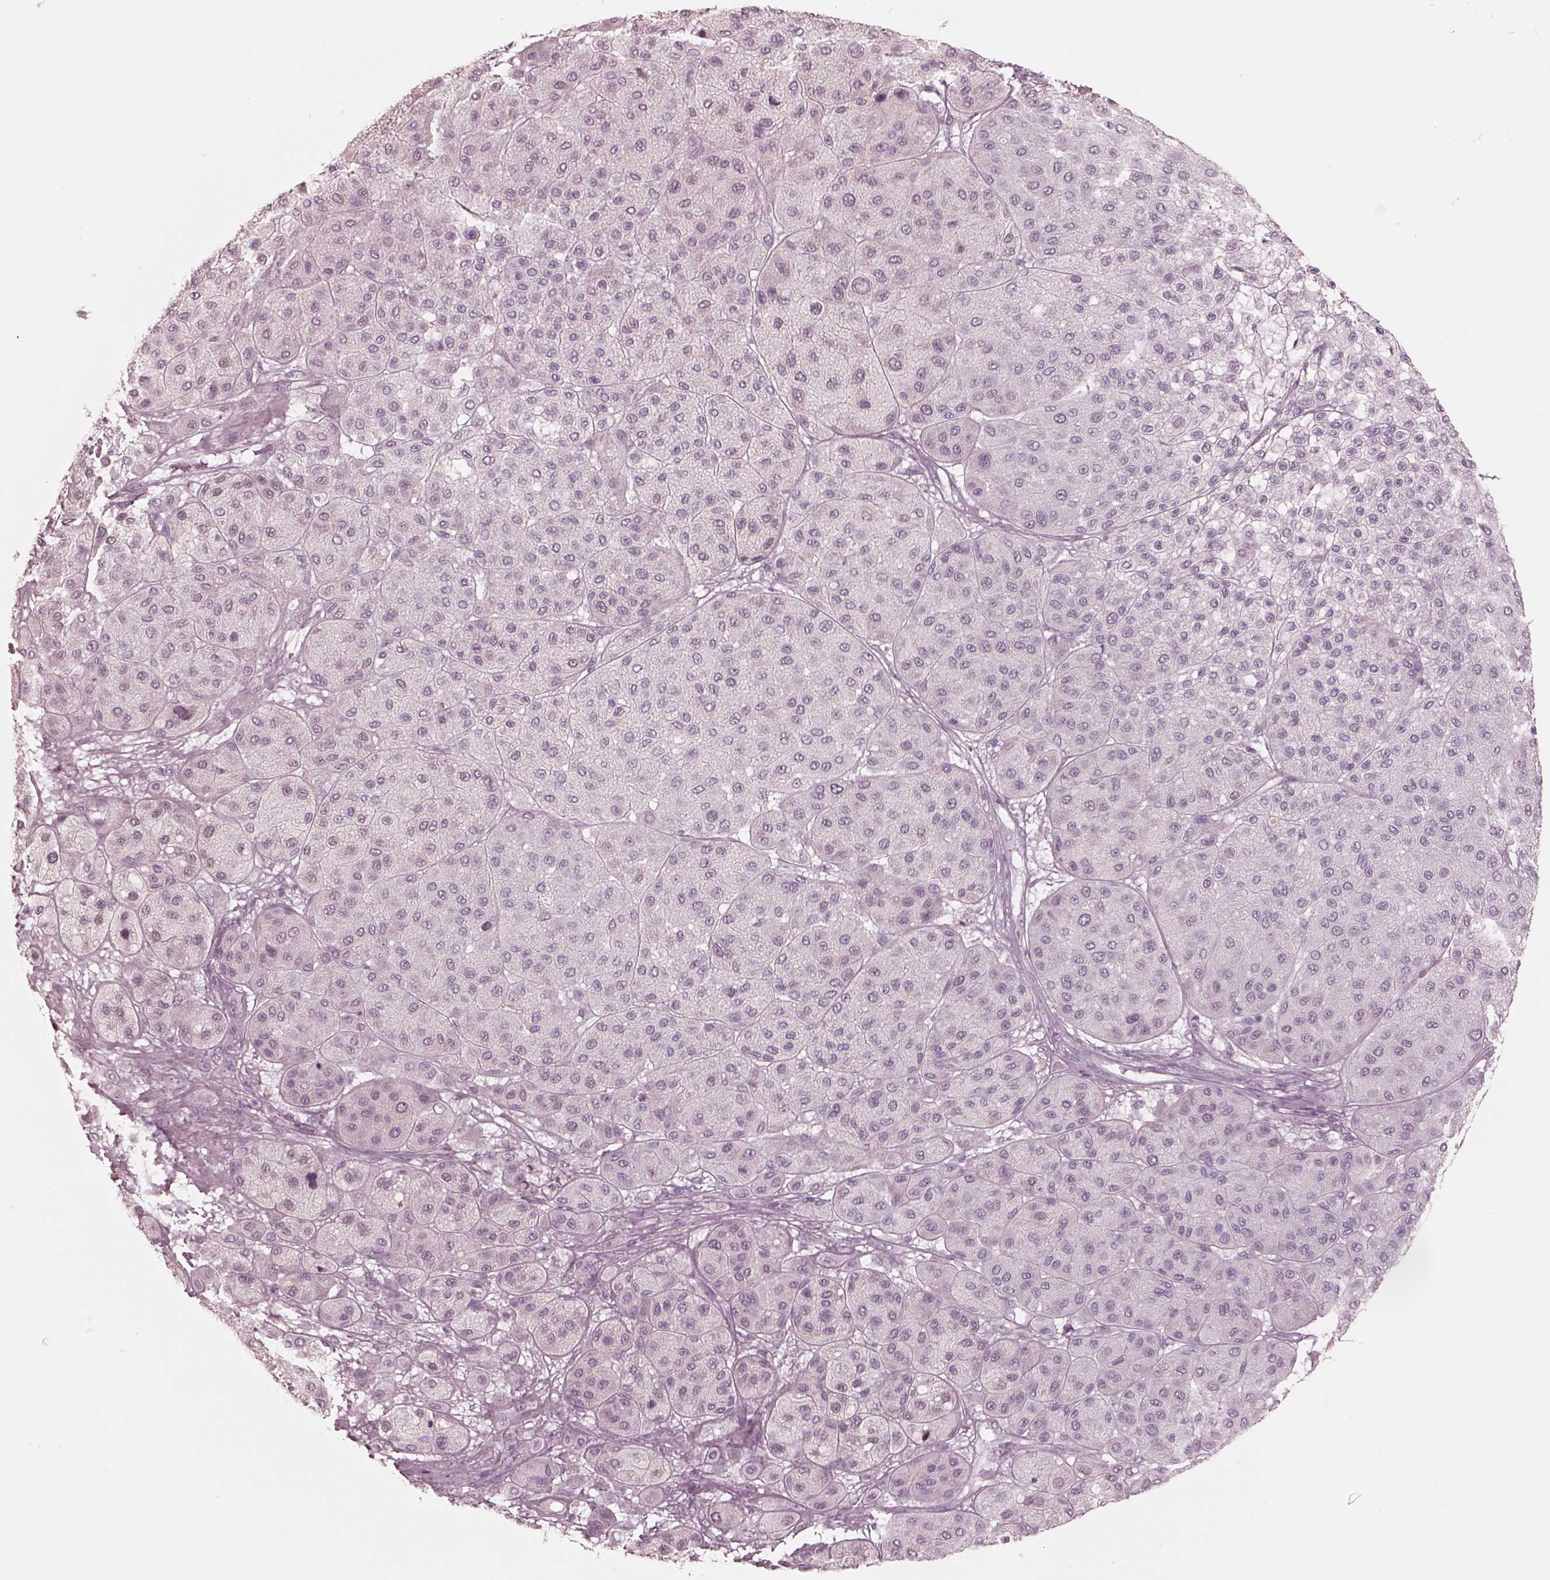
{"staining": {"intensity": "negative", "quantity": "none", "location": "none"}, "tissue": "melanoma", "cell_type": "Tumor cells", "image_type": "cancer", "snomed": [{"axis": "morphology", "description": "Malignant melanoma, Metastatic site"}, {"axis": "topography", "description": "Smooth muscle"}], "caption": "An IHC photomicrograph of melanoma is shown. There is no staining in tumor cells of melanoma.", "gene": "KRTAP24-1", "patient": {"sex": "male", "age": 41}}